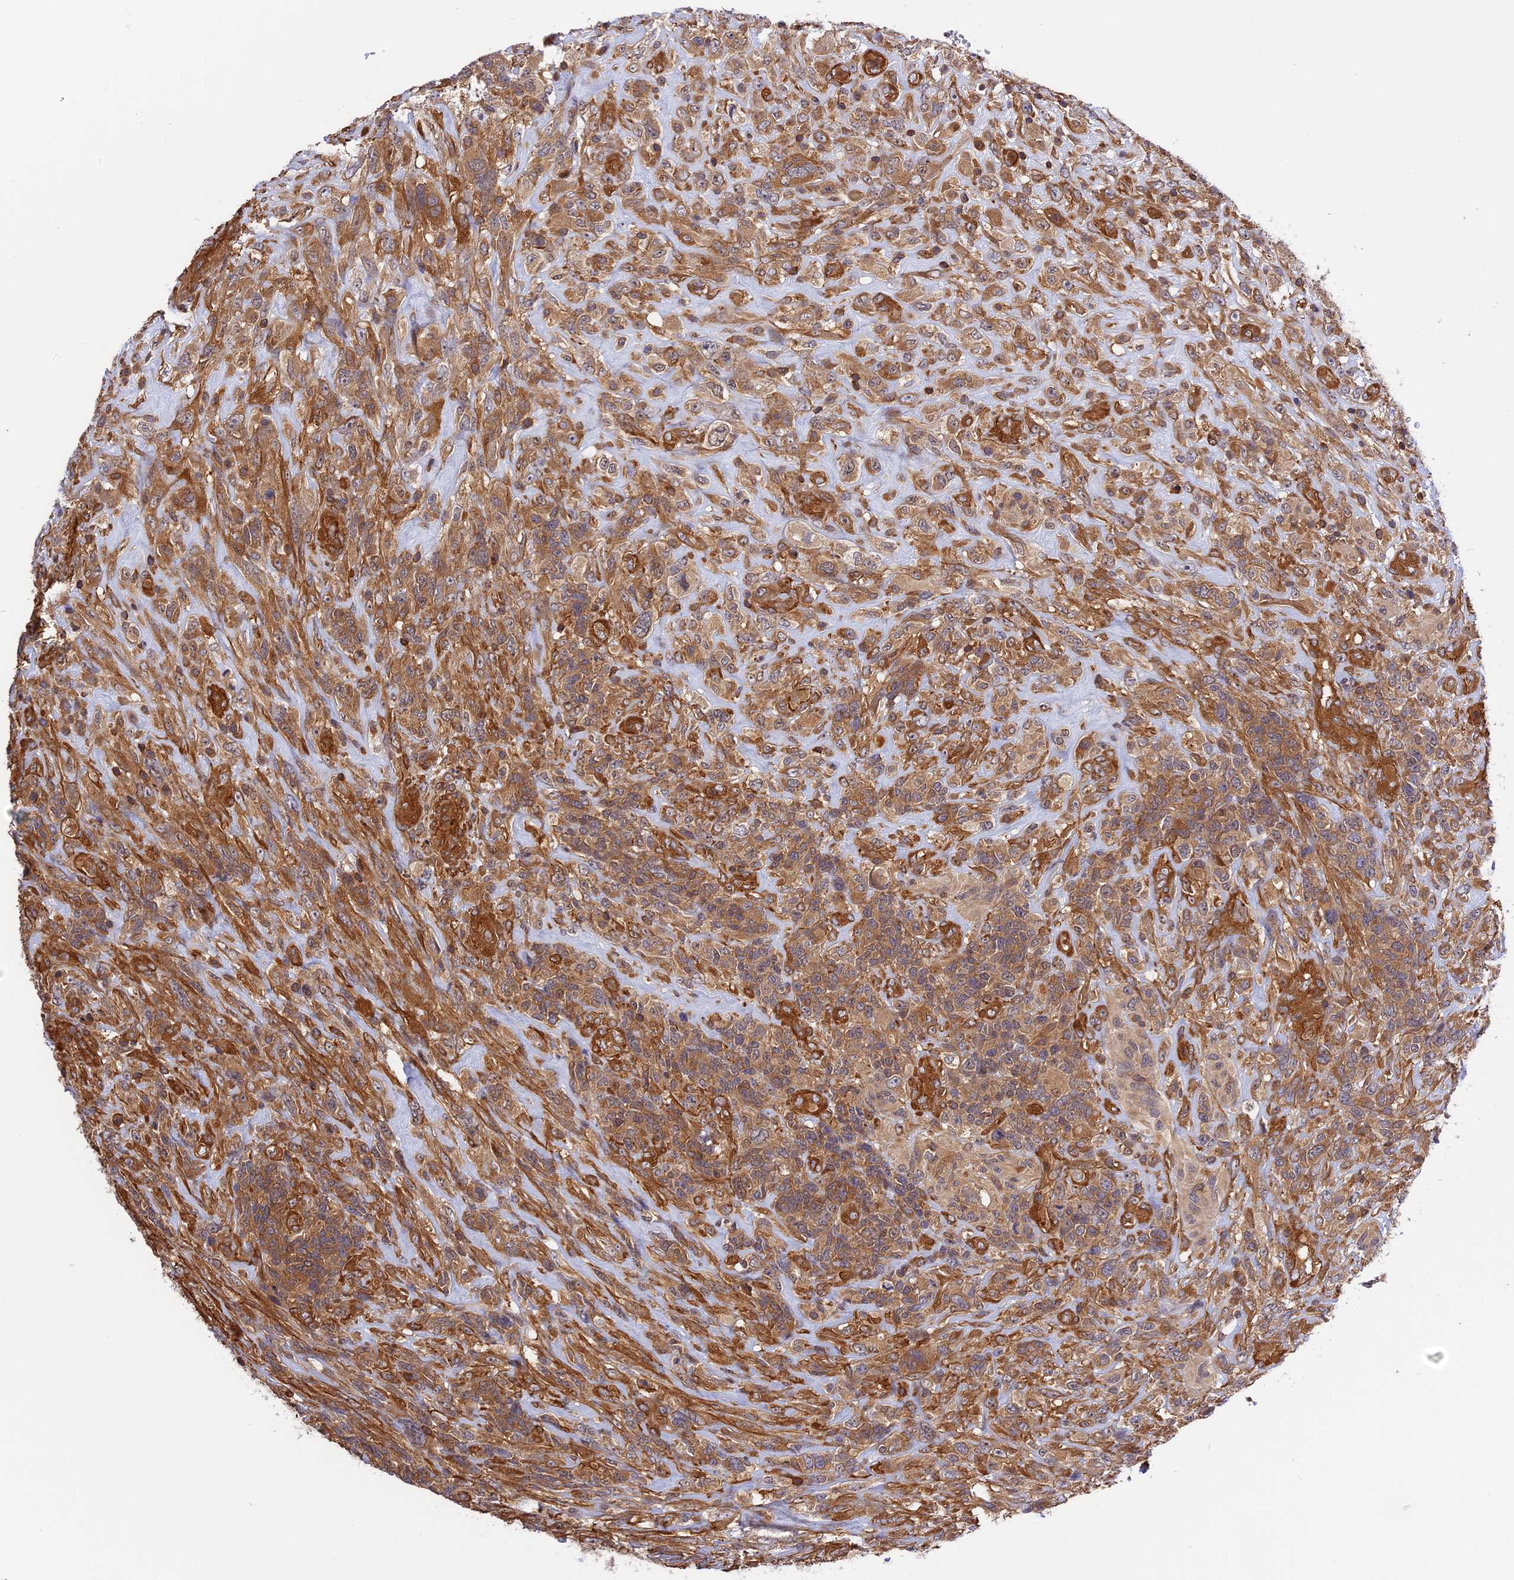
{"staining": {"intensity": "moderate", "quantity": ">75%", "location": "cytoplasmic/membranous"}, "tissue": "glioma", "cell_type": "Tumor cells", "image_type": "cancer", "snomed": [{"axis": "morphology", "description": "Glioma, malignant, High grade"}, {"axis": "topography", "description": "Brain"}], "caption": "This image exhibits immunohistochemistry (IHC) staining of human glioma, with medium moderate cytoplasmic/membranous expression in approximately >75% of tumor cells.", "gene": "C5orf22", "patient": {"sex": "male", "age": 61}}